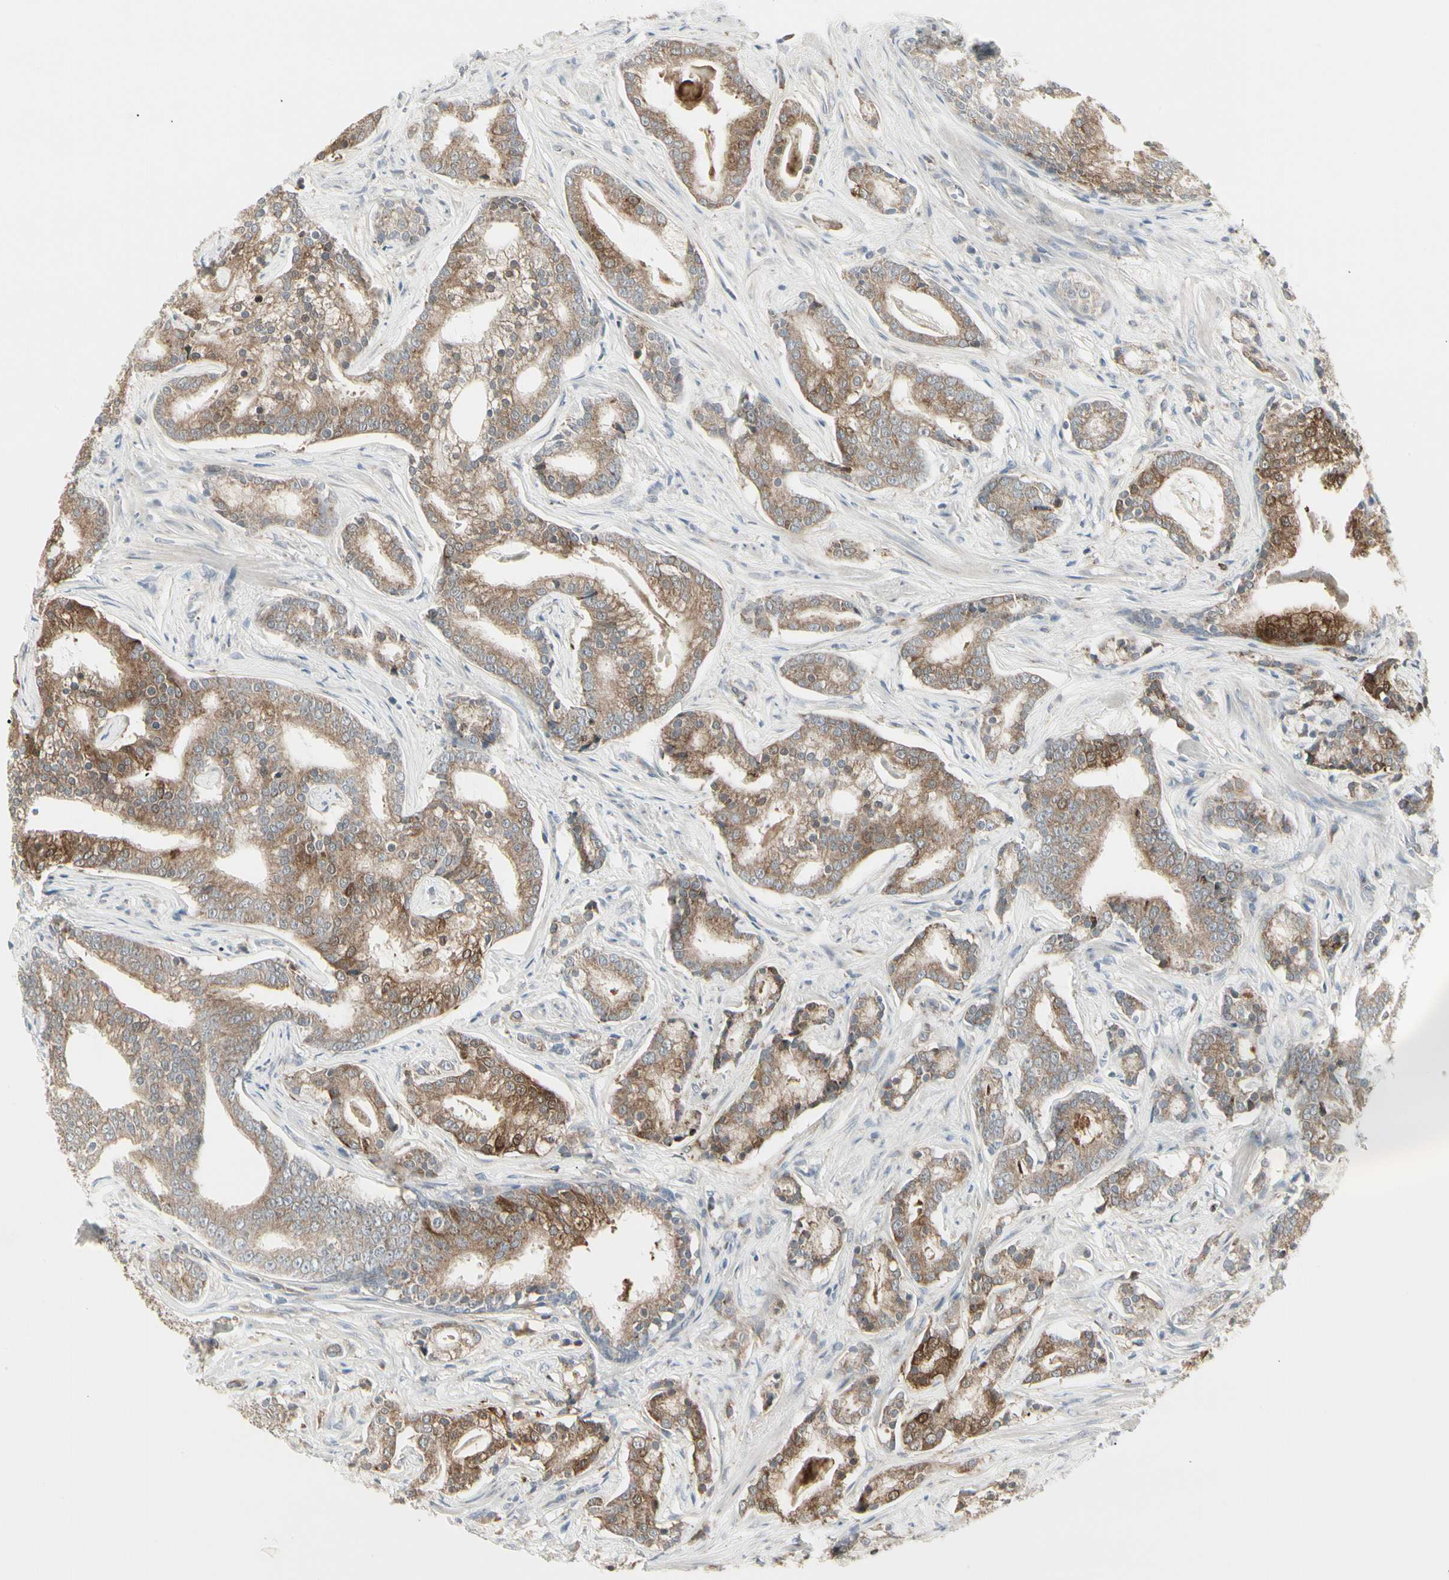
{"staining": {"intensity": "weak", "quantity": ">75%", "location": "cytoplasmic/membranous"}, "tissue": "prostate cancer", "cell_type": "Tumor cells", "image_type": "cancer", "snomed": [{"axis": "morphology", "description": "Adenocarcinoma, Low grade"}, {"axis": "topography", "description": "Prostate"}], "caption": "Approximately >75% of tumor cells in prostate low-grade adenocarcinoma display weak cytoplasmic/membranous protein staining as visualized by brown immunohistochemical staining.", "gene": "GRN", "patient": {"sex": "male", "age": 58}}